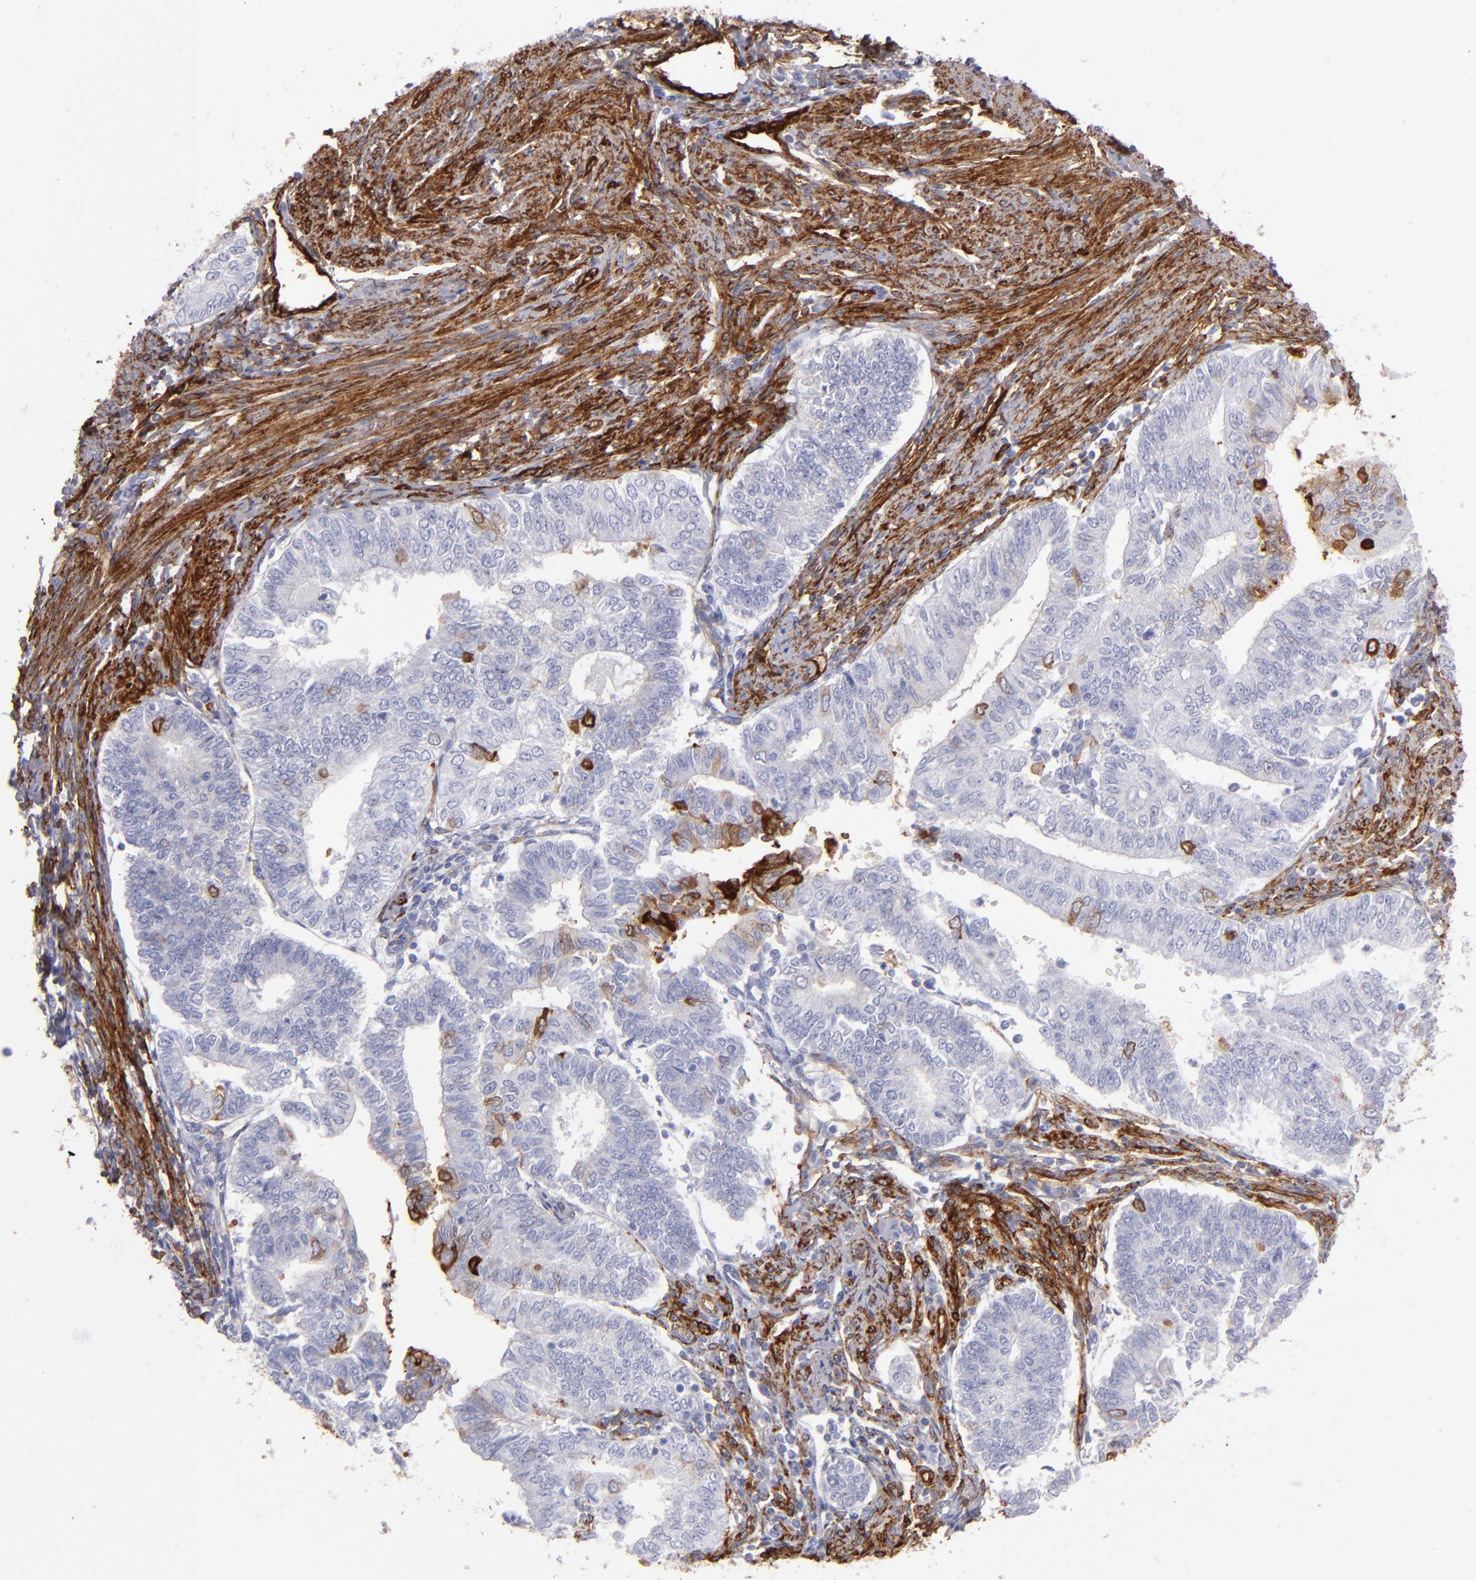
{"staining": {"intensity": "negative", "quantity": "none", "location": "none"}, "tissue": "endometrial cancer", "cell_type": "Tumor cells", "image_type": "cancer", "snomed": [{"axis": "morphology", "description": "Adenocarcinoma, NOS"}, {"axis": "topography", "description": "Endometrium"}], "caption": "Immunohistochemical staining of endometrial cancer (adenocarcinoma) demonstrates no significant staining in tumor cells.", "gene": "AHNAK2", "patient": {"sex": "female", "age": 66}}